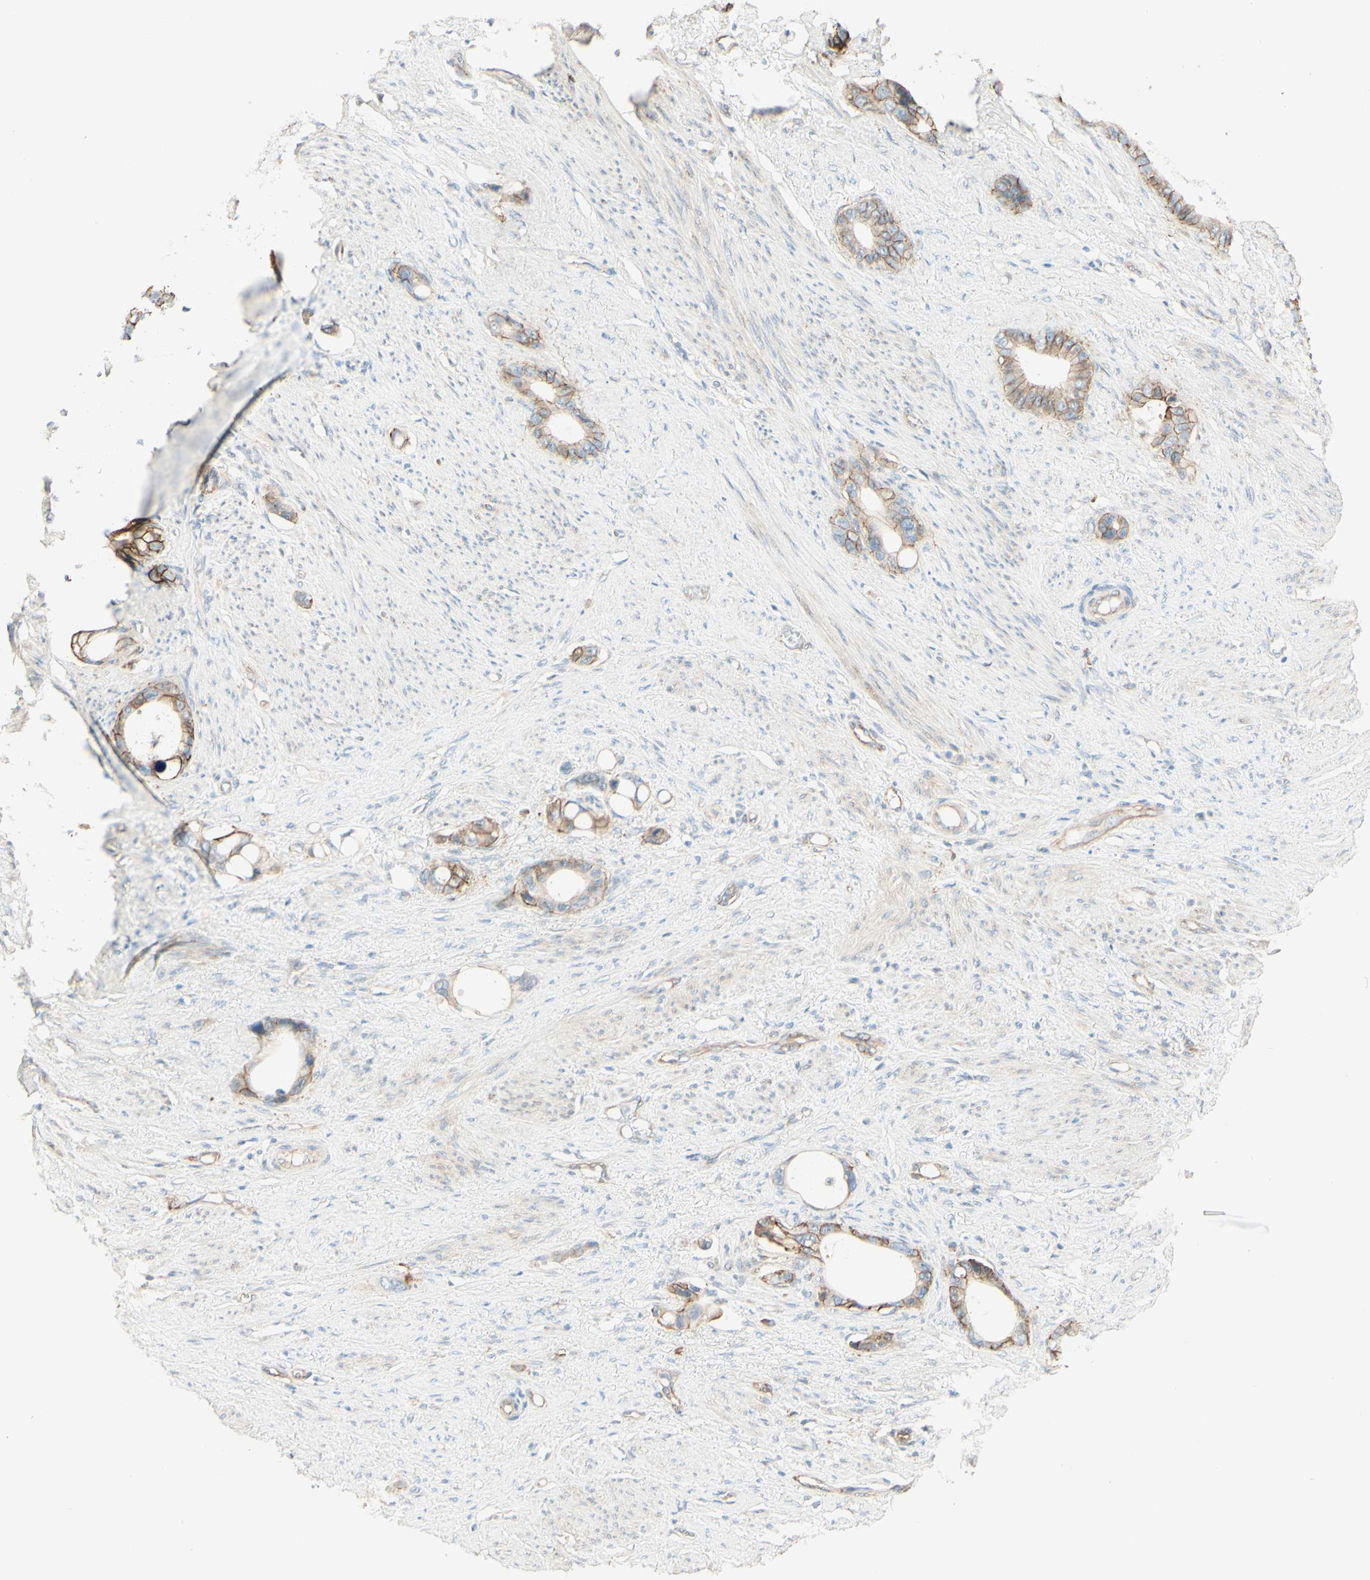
{"staining": {"intensity": "weak", "quantity": "25%-75%", "location": "cytoplasmic/membranous"}, "tissue": "stomach cancer", "cell_type": "Tumor cells", "image_type": "cancer", "snomed": [{"axis": "morphology", "description": "Adenocarcinoma, NOS"}, {"axis": "topography", "description": "Stomach"}], "caption": "Immunohistochemical staining of stomach adenocarcinoma shows low levels of weak cytoplasmic/membranous protein positivity in about 25%-75% of tumor cells. The staining was performed using DAB (3,3'-diaminobenzidine), with brown indicating positive protein expression. Nuclei are stained blue with hematoxylin.", "gene": "RNF149", "patient": {"sex": "female", "age": 75}}